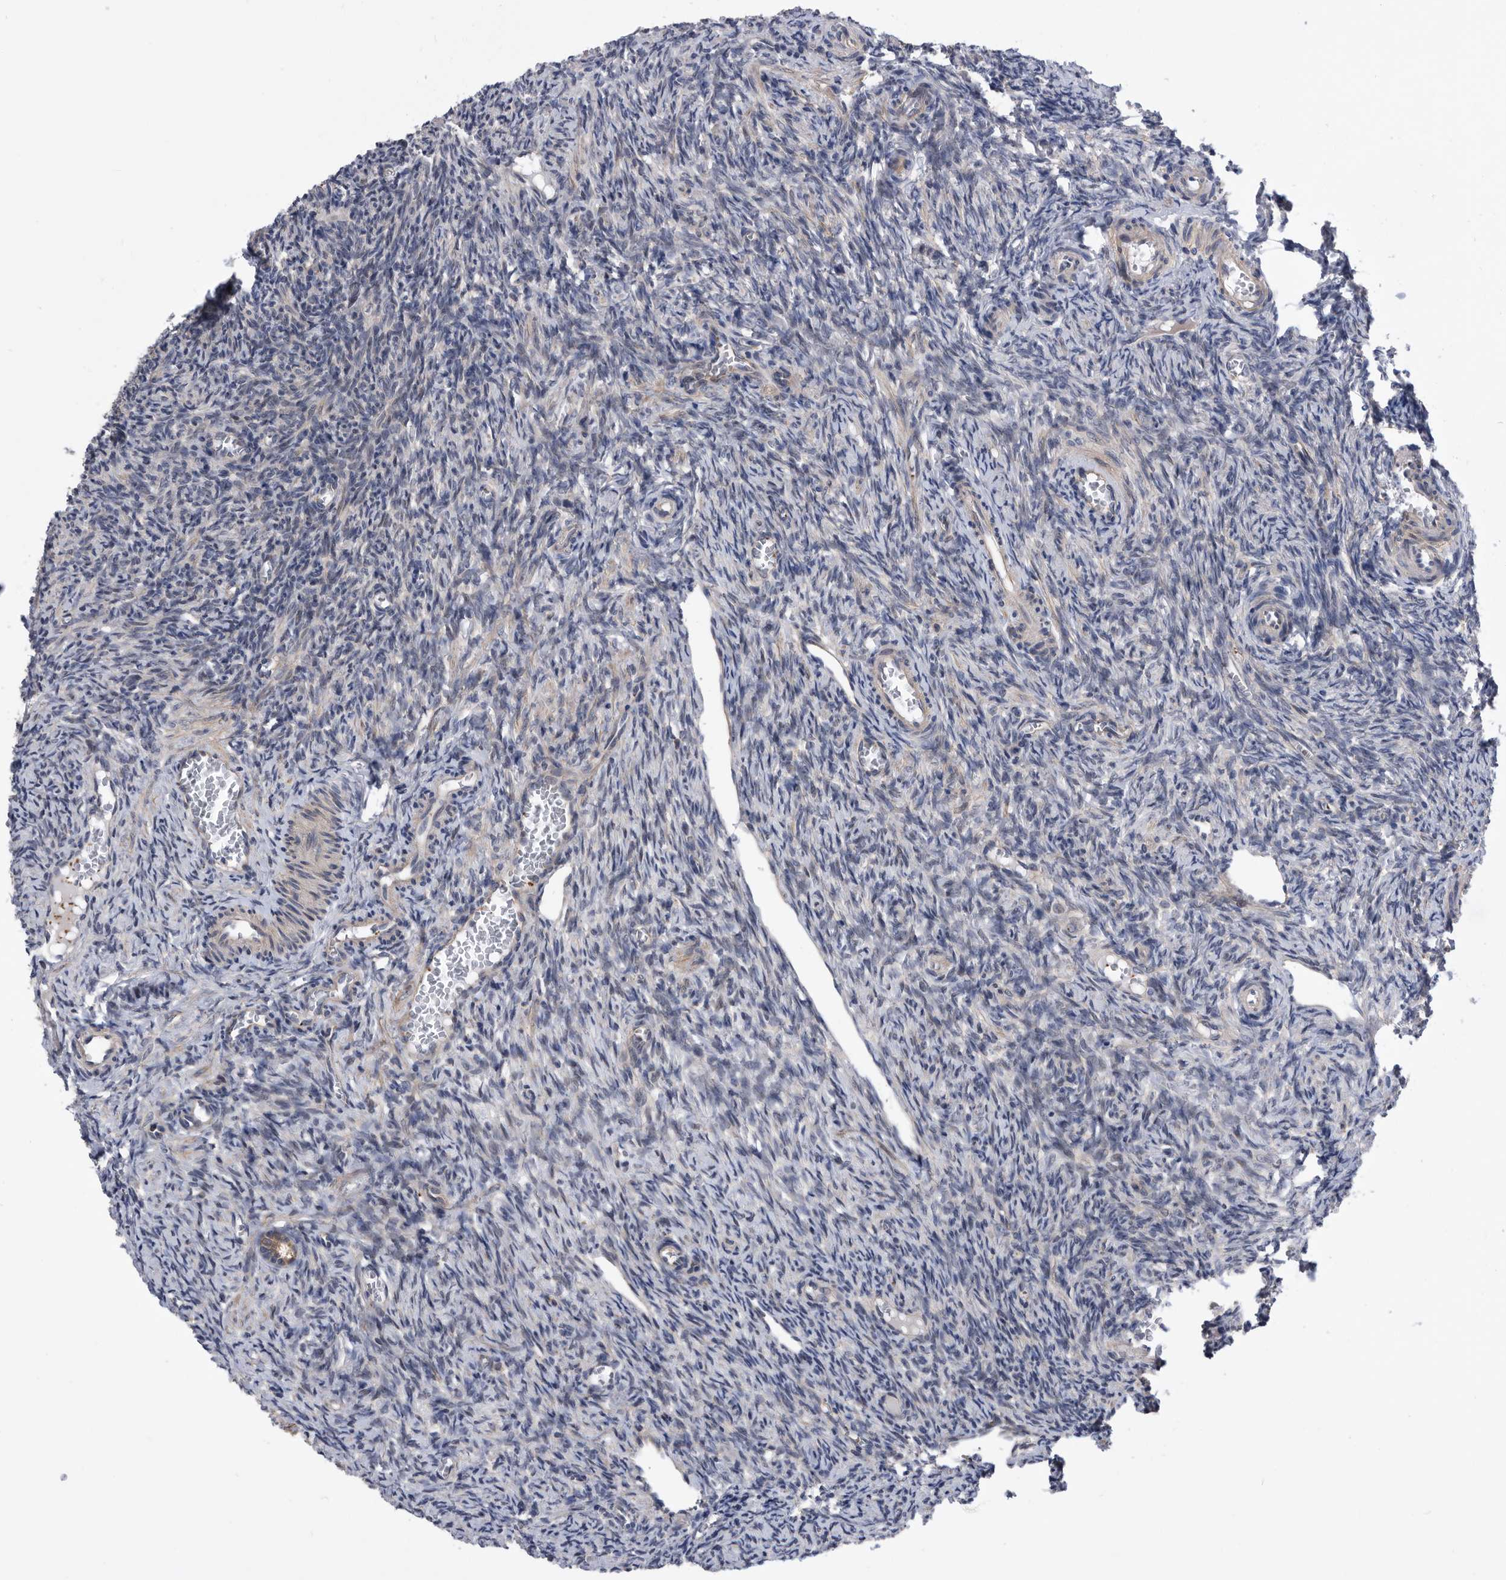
{"staining": {"intensity": "negative", "quantity": "none", "location": "none"}, "tissue": "ovary", "cell_type": "Ovarian stroma cells", "image_type": "normal", "snomed": [{"axis": "morphology", "description": "Normal tissue, NOS"}, {"axis": "topography", "description": "Ovary"}], "caption": "Immunohistochemistry (IHC) histopathology image of benign human ovary stained for a protein (brown), which reveals no positivity in ovarian stroma cells.", "gene": "BAIAP3", "patient": {"sex": "female", "age": 27}}